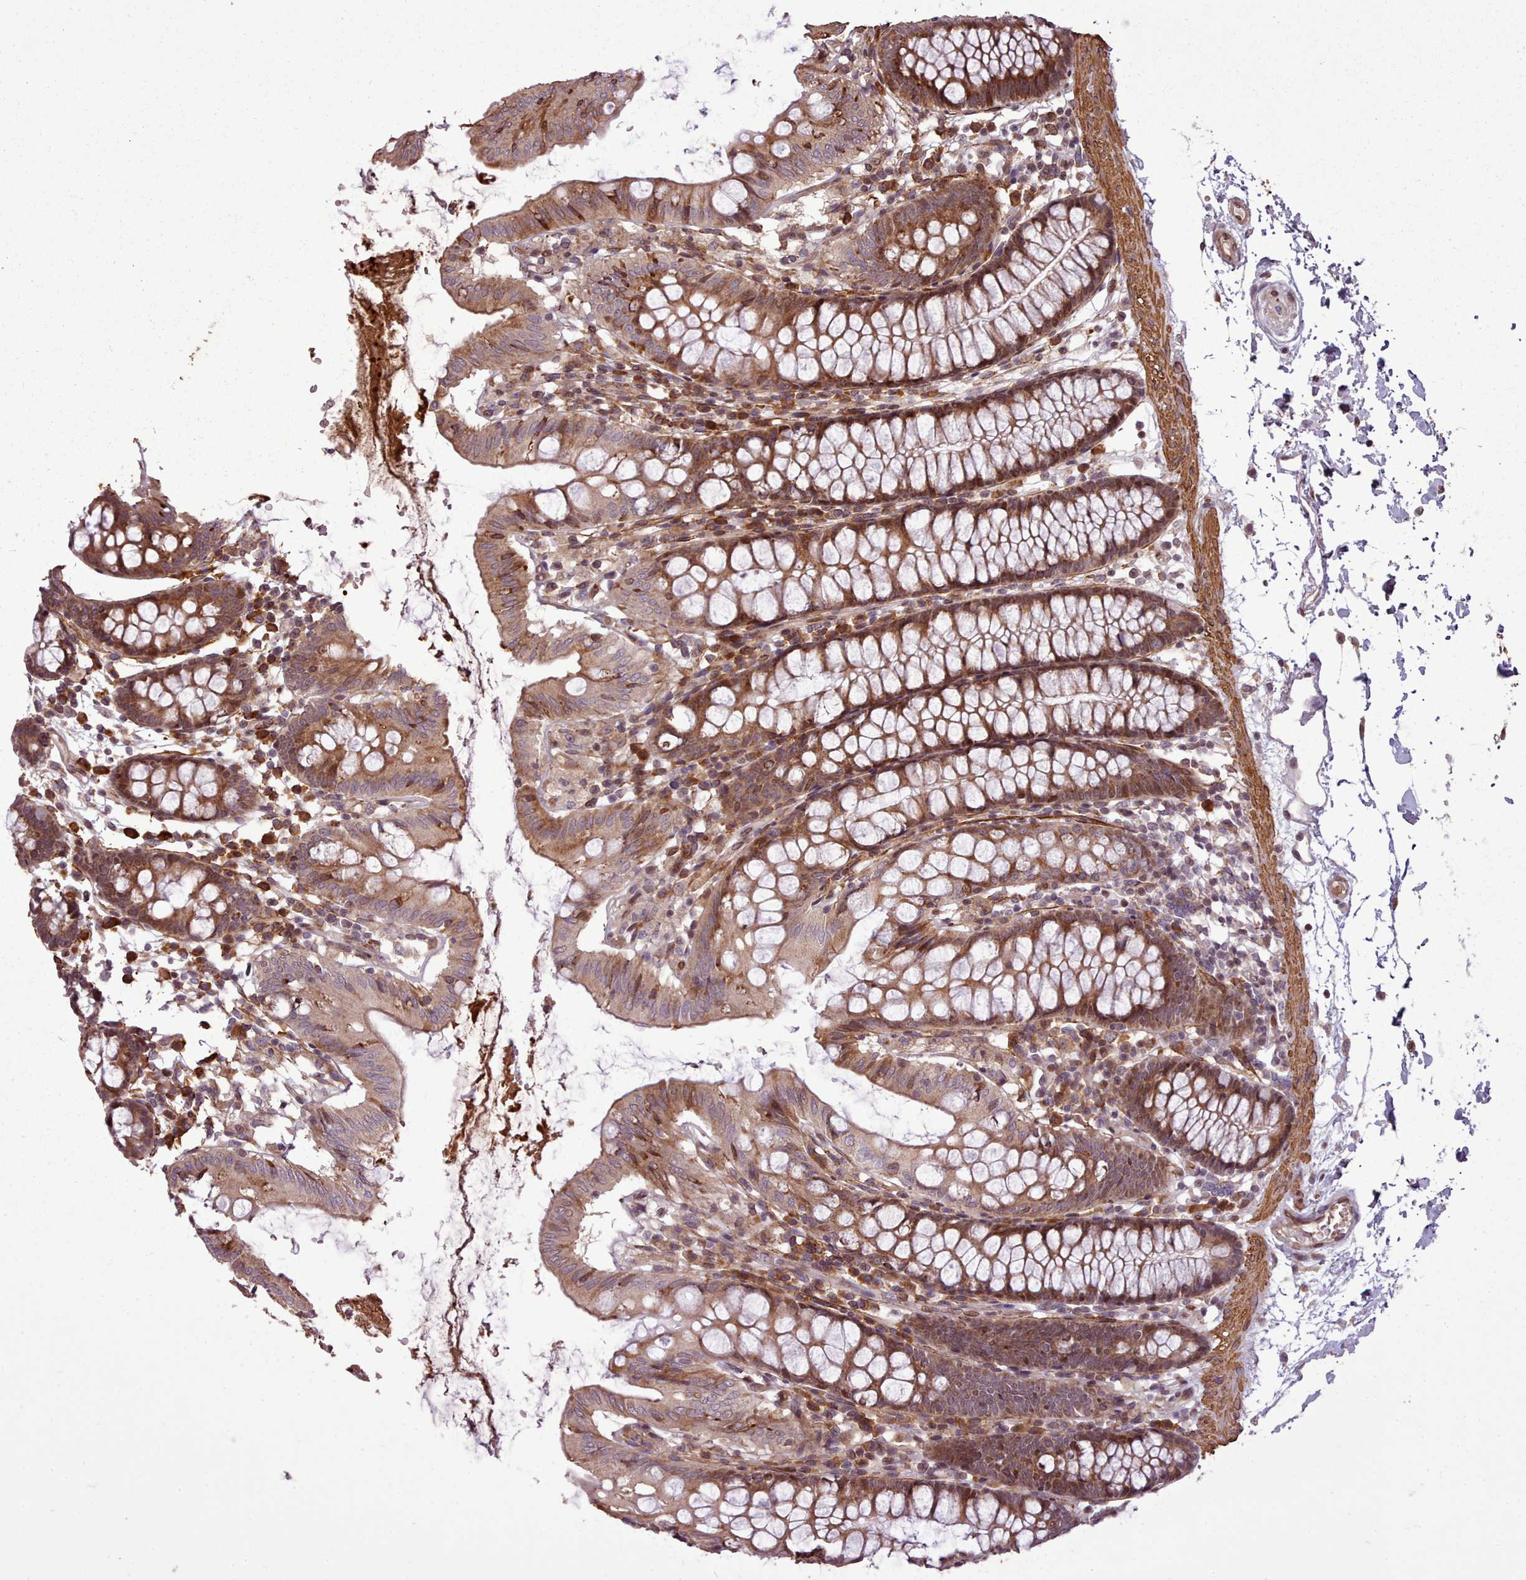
{"staining": {"intensity": "moderate", "quantity": ">75%", "location": "cytoplasmic/membranous"}, "tissue": "colon", "cell_type": "Endothelial cells", "image_type": "normal", "snomed": [{"axis": "morphology", "description": "Normal tissue, NOS"}, {"axis": "topography", "description": "Colon"}], "caption": "Colon stained with DAB (3,3'-diaminobenzidine) IHC demonstrates medium levels of moderate cytoplasmic/membranous expression in about >75% of endothelial cells. (IHC, brightfield microscopy, high magnification).", "gene": "CABP1", "patient": {"sex": "male", "age": 75}}